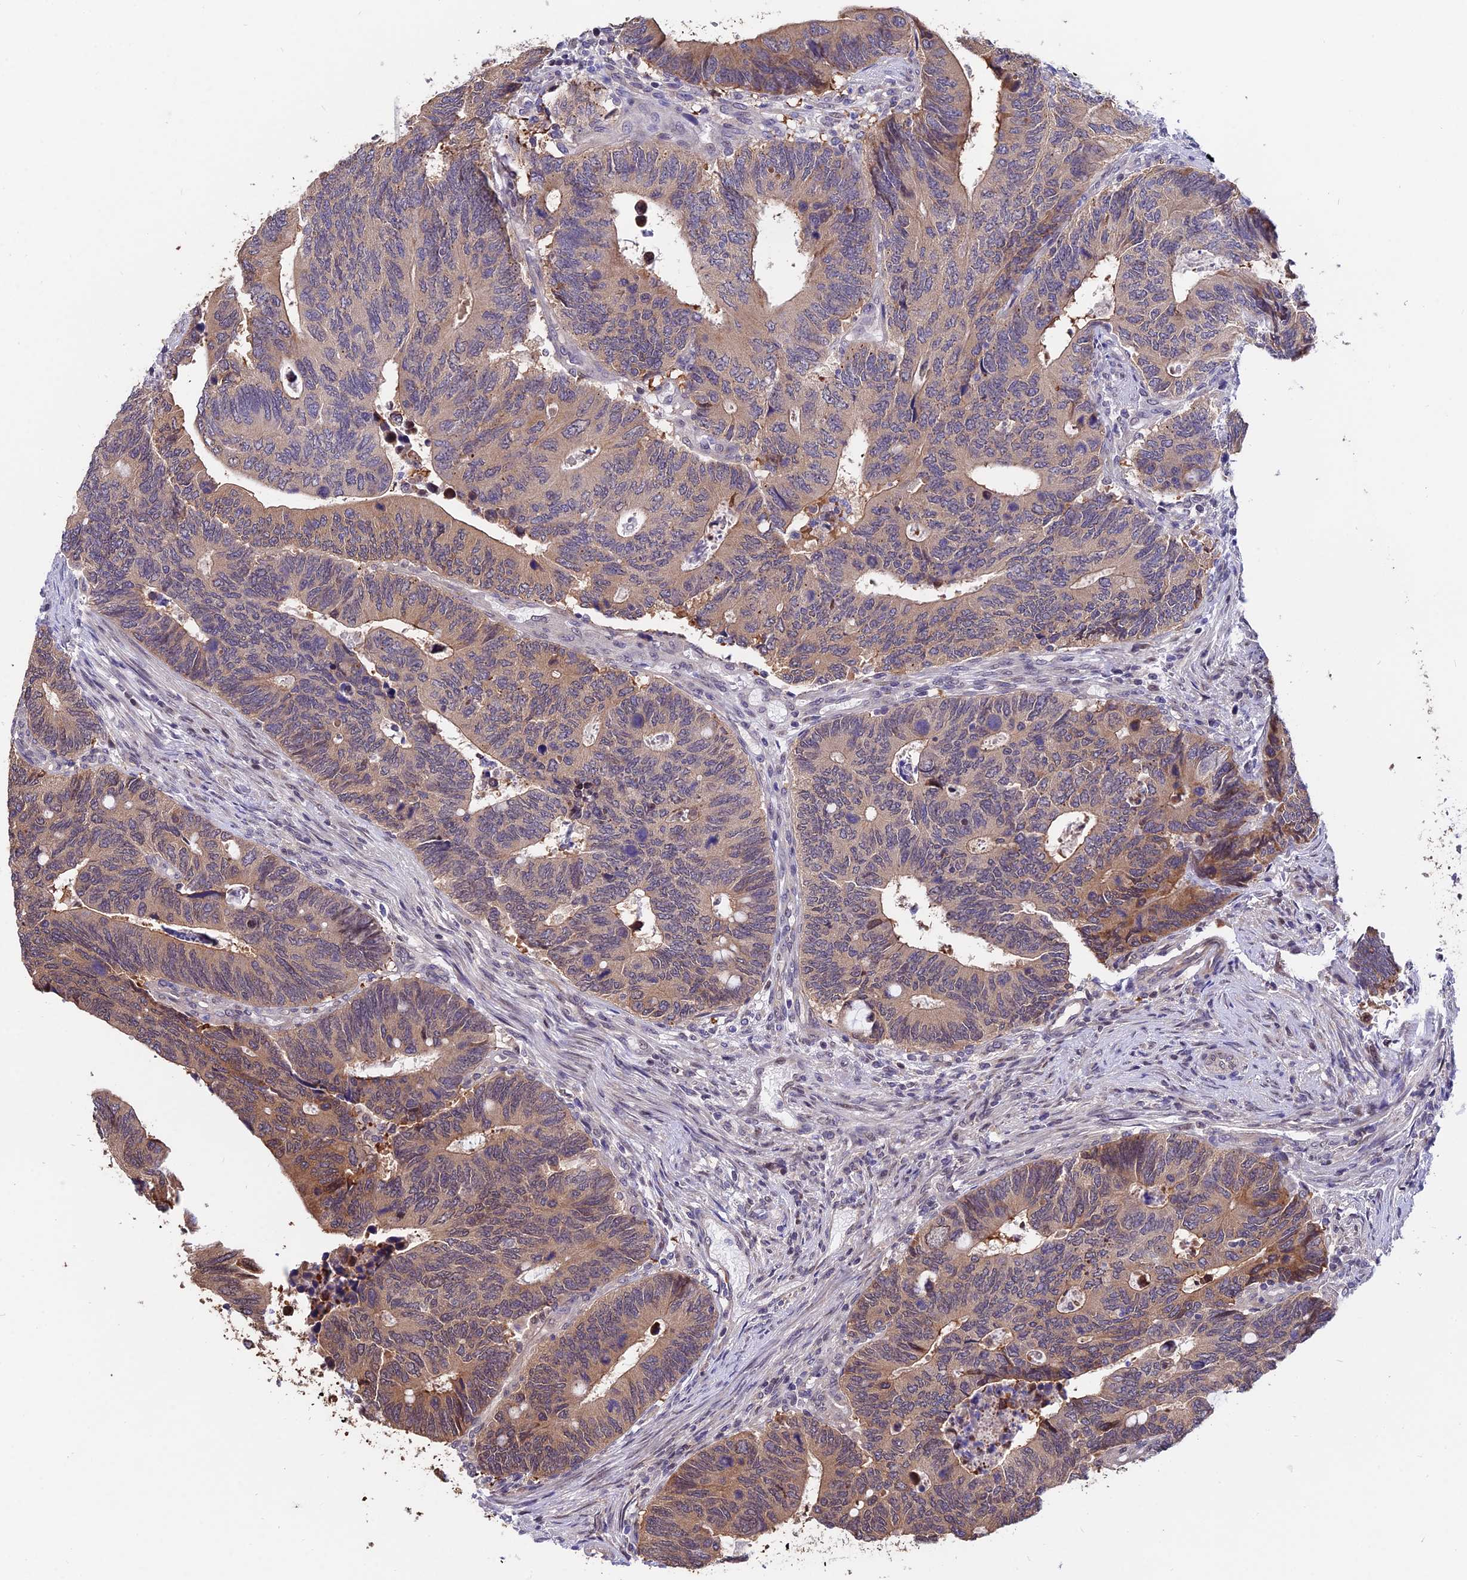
{"staining": {"intensity": "moderate", "quantity": "25%-75%", "location": "cytoplasmic/membranous"}, "tissue": "colorectal cancer", "cell_type": "Tumor cells", "image_type": "cancer", "snomed": [{"axis": "morphology", "description": "Adenocarcinoma, NOS"}, {"axis": "topography", "description": "Colon"}], "caption": "Colorectal cancer (adenocarcinoma) stained for a protein (brown) reveals moderate cytoplasmic/membranous positive staining in about 25%-75% of tumor cells.", "gene": "INPP4A", "patient": {"sex": "male", "age": 87}}